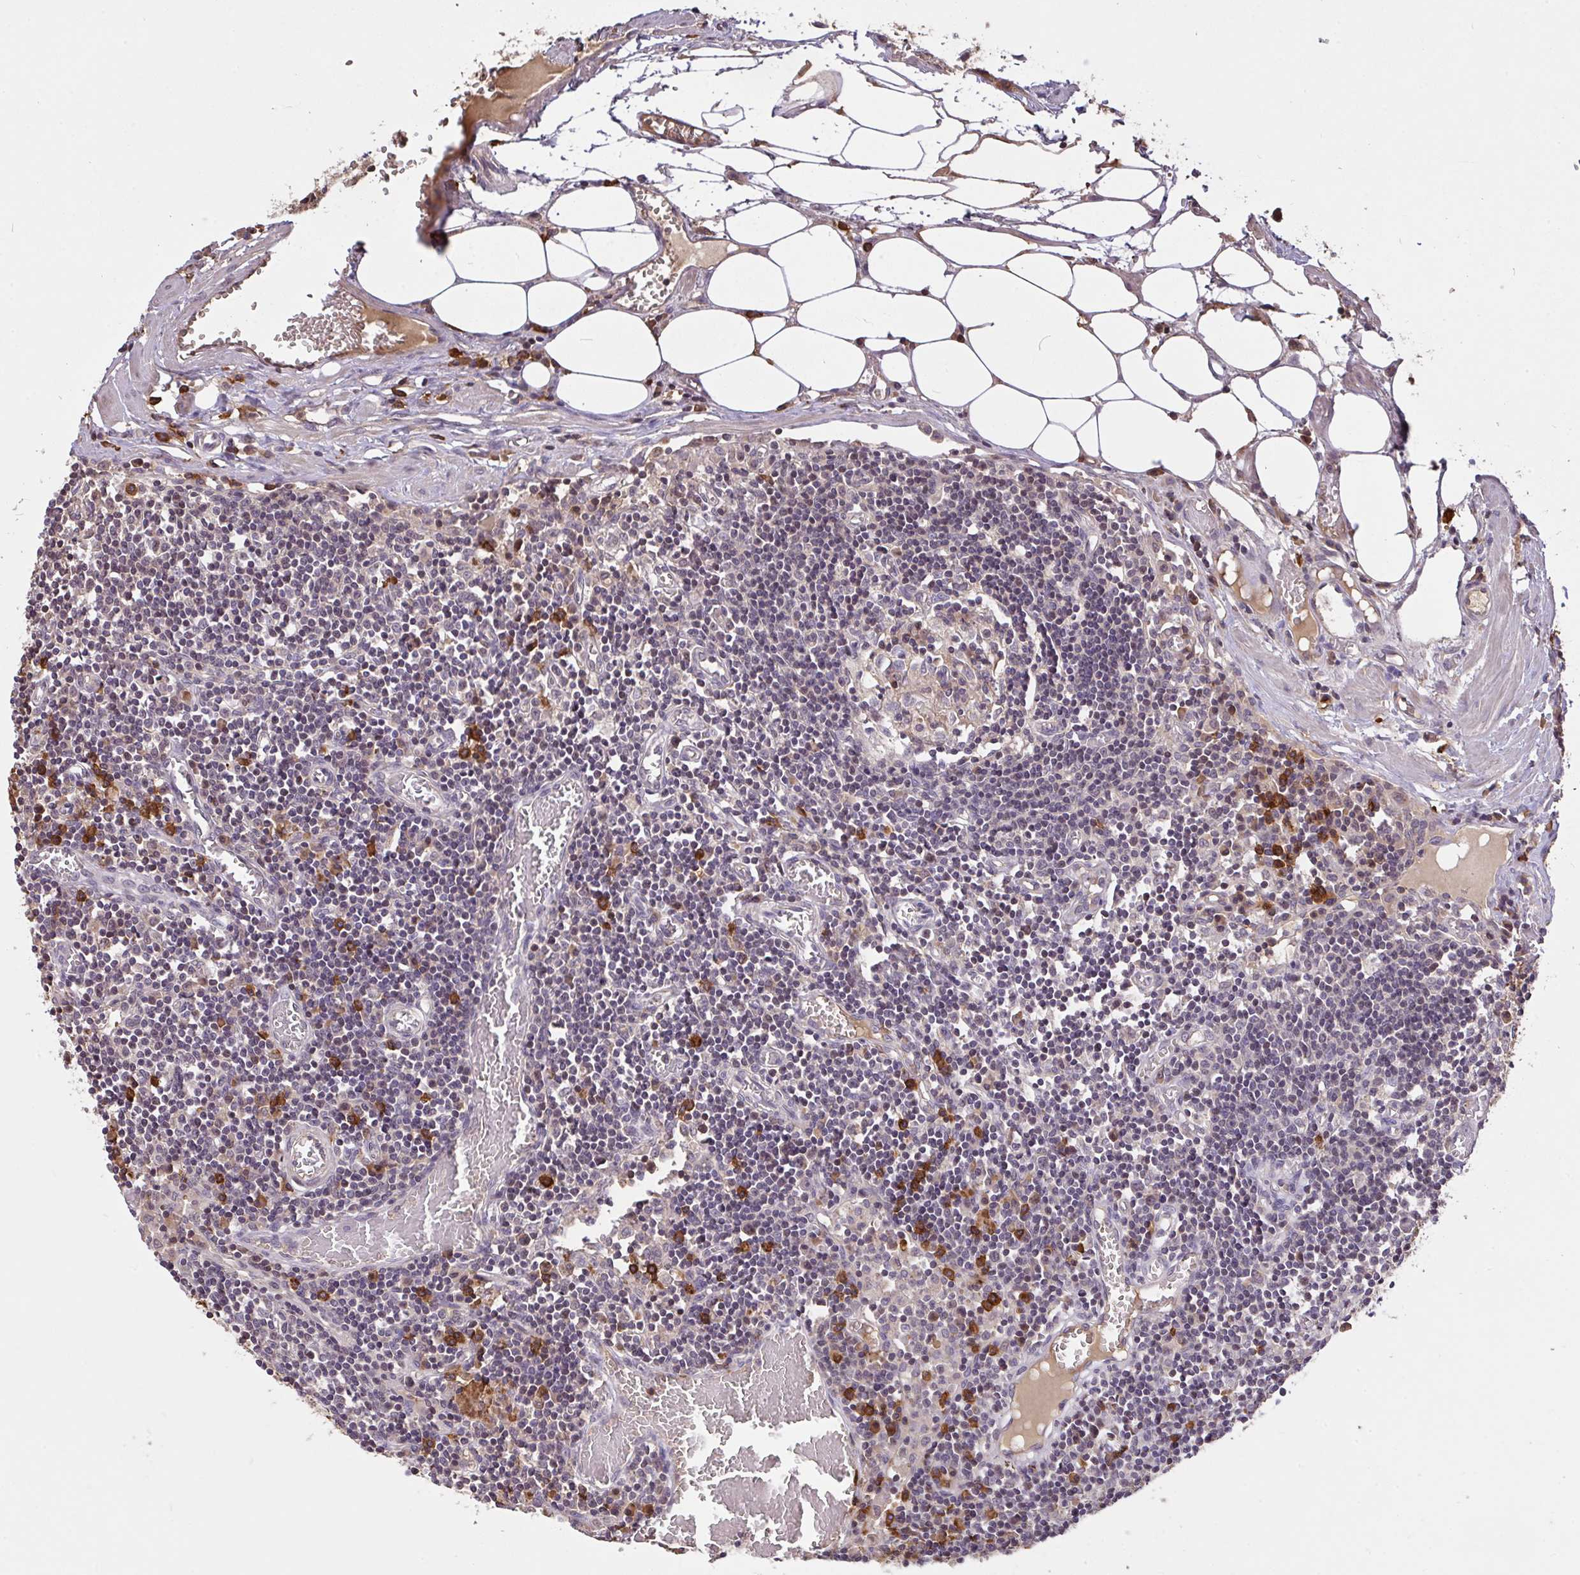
{"staining": {"intensity": "negative", "quantity": "none", "location": "none"}, "tissue": "lymph node", "cell_type": "Germinal center cells", "image_type": "normal", "snomed": [{"axis": "morphology", "description": "Normal tissue, NOS"}, {"axis": "topography", "description": "Lymph node"}], "caption": "A high-resolution image shows immunohistochemistry staining of unremarkable lymph node, which reveals no significant staining in germinal center cells. Brightfield microscopy of immunohistochemistry stained with DAB (3,3'-diaminobenzidine) (brown) and hematoxylin (blue), captured at high magnification.", "gene": "FCER1A", "patient": {"sex": "male", "age": 66}}